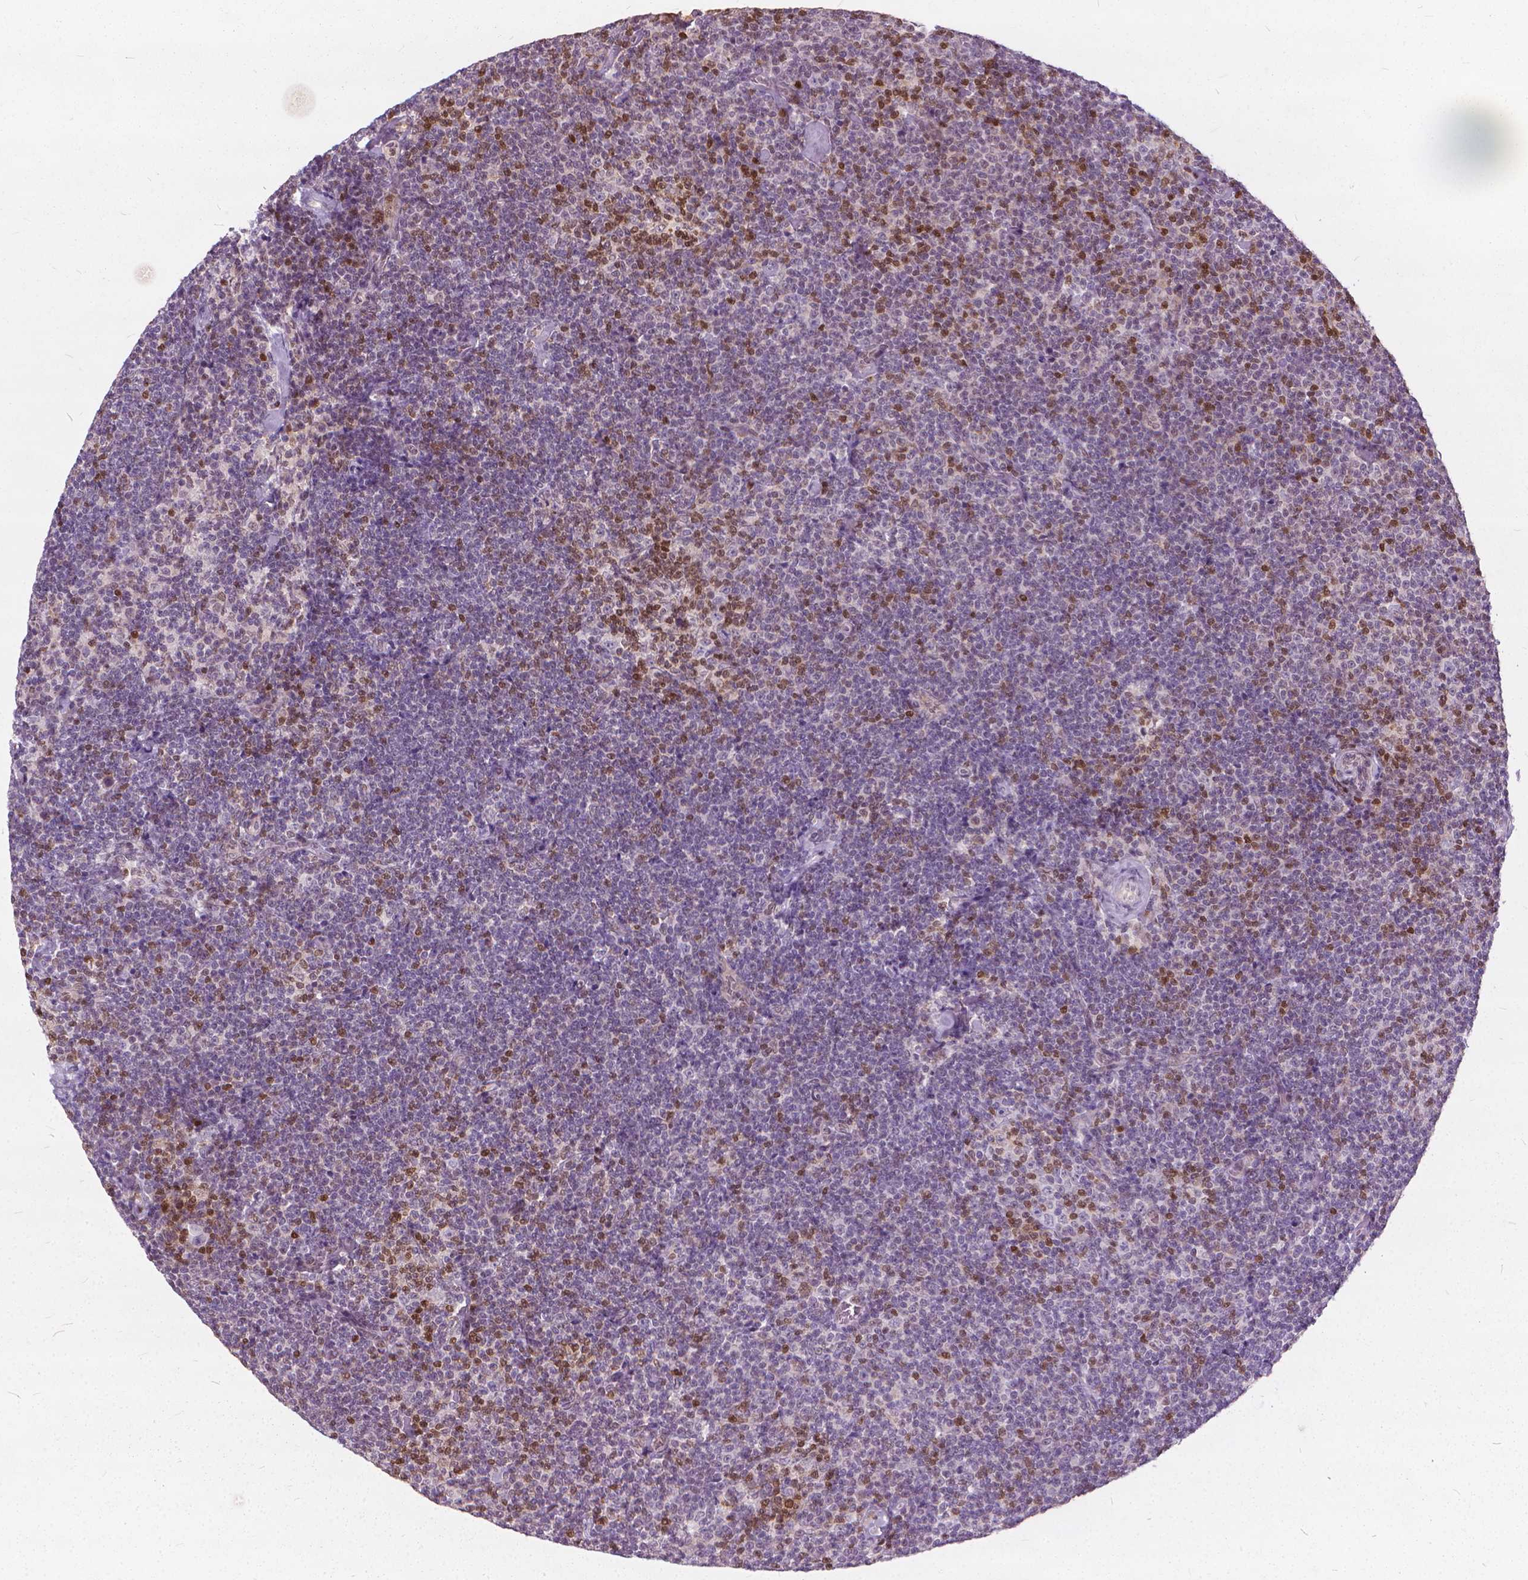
{"staining": {"intensity": "moderate", "quantity": "25%-75%", "location": "nuclear"}, "tissue": "lymphoma", "cell_type": "Tumor cells", "image_type": "cancer", "snomed": [{"axis": "morphology", "description": "Malignant lymphoma, non-Hodgkin's type, Low grade"}, {"axis": "topography", "description": "Lymph node"}], "caption": "Low-grade malignant lymphoma, non-Hodgkin's type stained with DAB (3,3'-diaminobenzidine) immunohistochemistry (IHC) reveals medium levels of moderate nuclear positivity in about 25%-75% of tumor cells.", "gene": "STAT5B", "patient": {"sex": "male", "age": 81}}